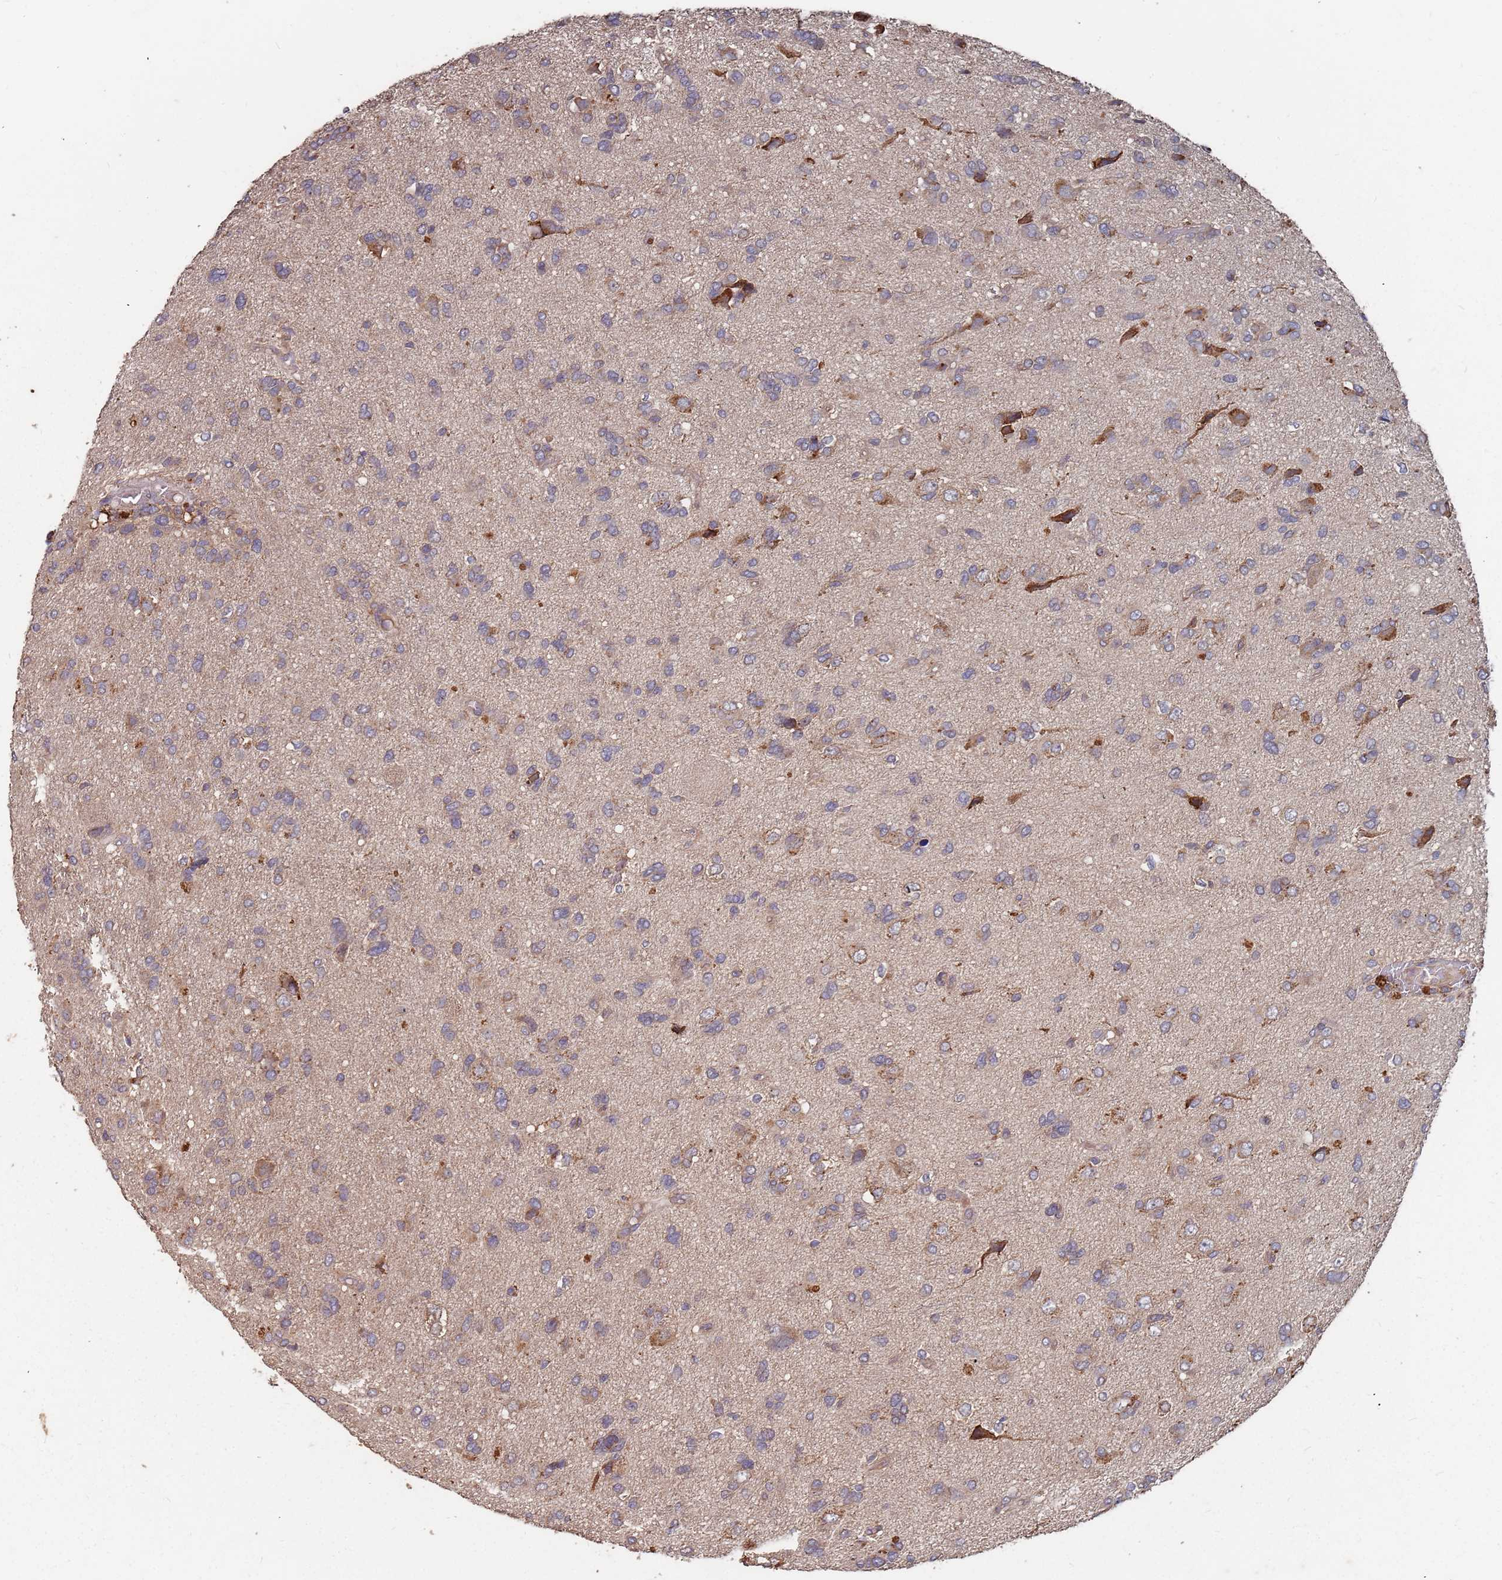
{"staining": {"intensity": "weak", "quantity": "25%-75%", "location": "cytoplasmic/membranous"}, "tissue": "glioma", "cell_type": "Tumor cells", "image_type": "cancer", "snomed": [{"axis": "morphology", "description": "Glioma, malignant, High grade"}, {"axis": "topography", "description": "Brain"}], "caption": "This photomicrograph exhibits glioma stained with immunohistochemistry to label a protein in brown. The cytoplasmic/membranous of tumor cells show weak positivity for the protein. Nuclei are counter-stained blue.", "gene": "ATG5", "patient": {"sex": "female", "age": 59}}